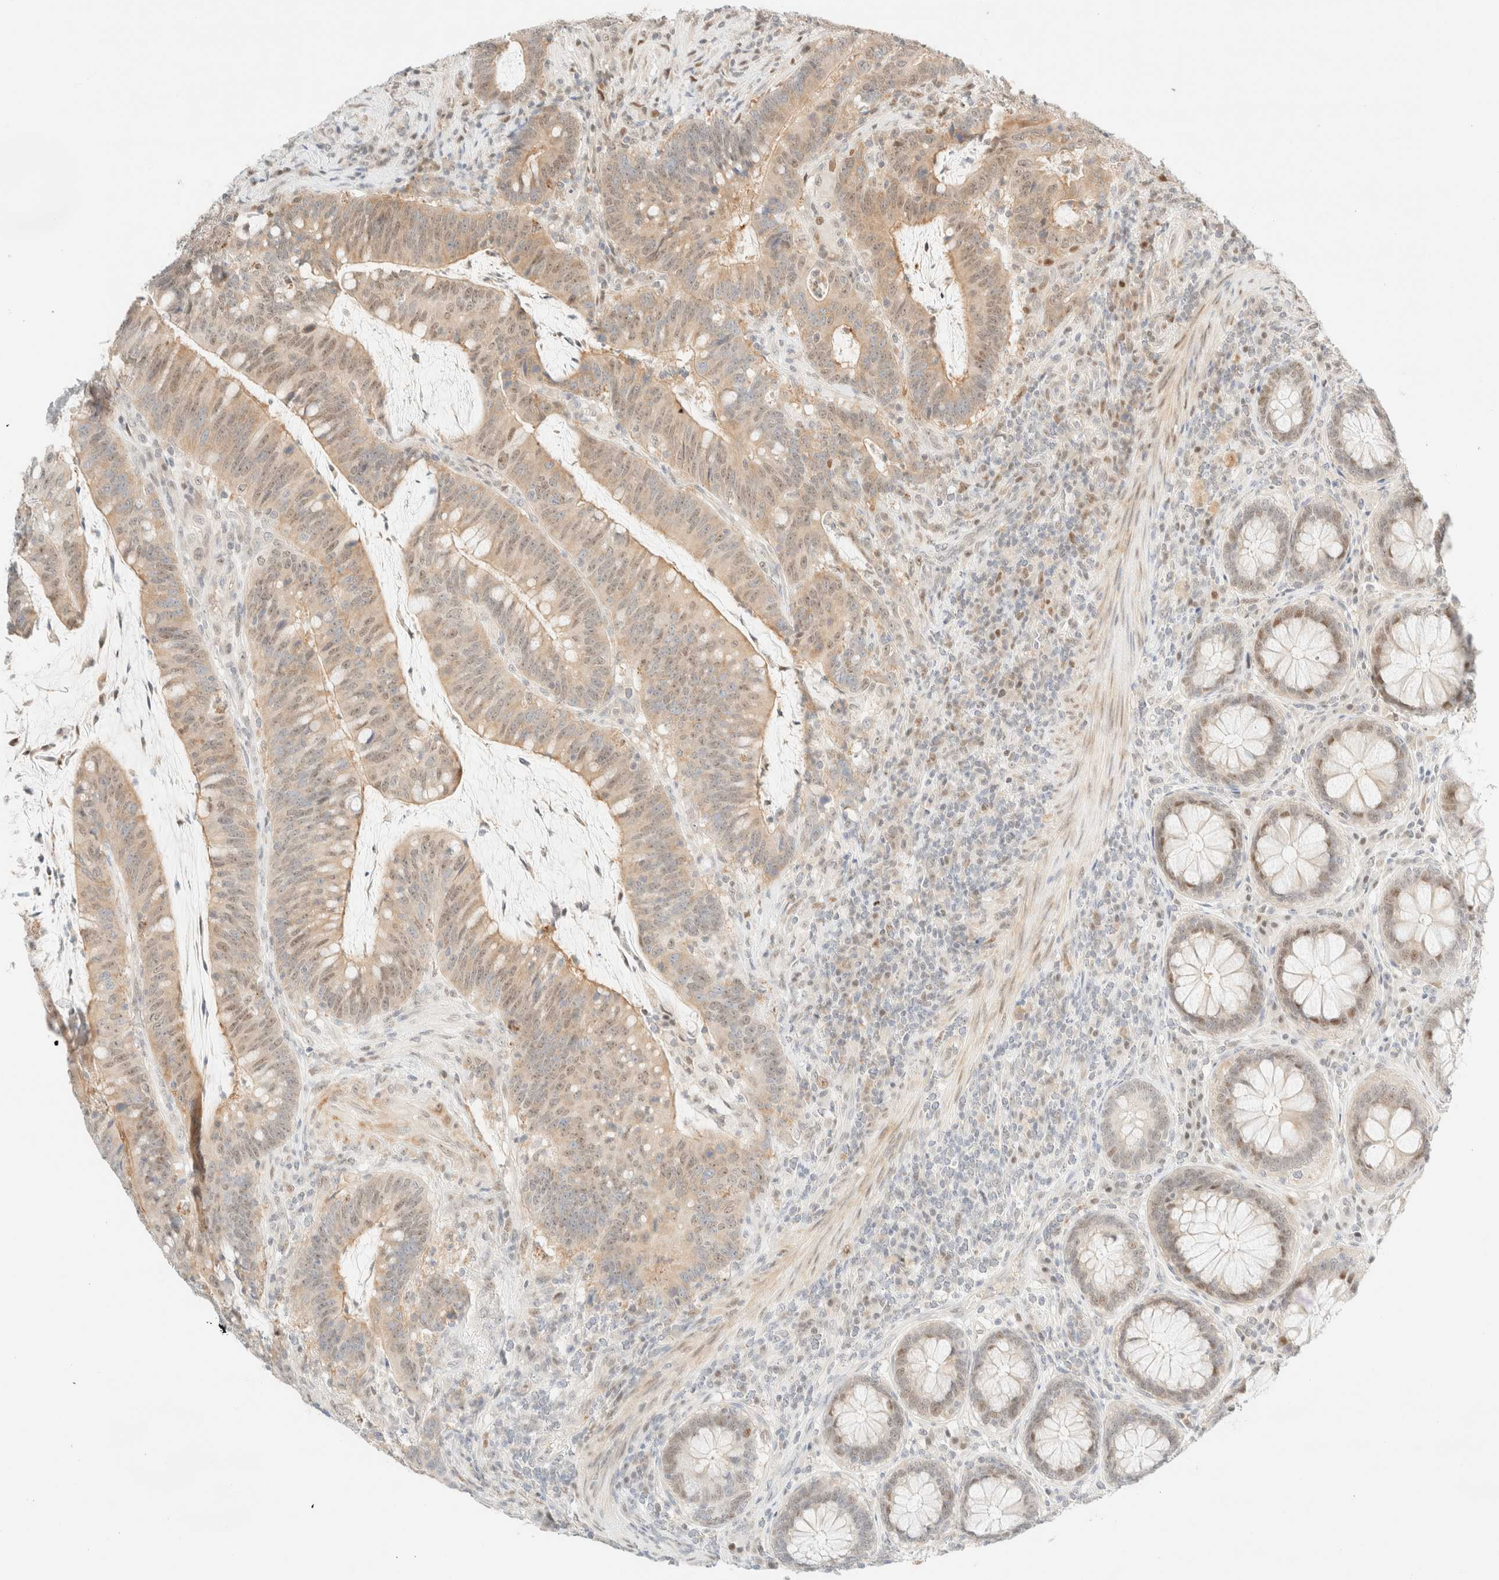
{"staining": {"intensity": "weak", "quantity": ">75%", "location": "cytoplasmic/membranous,nuclear"}, "tissue": "colorectal cancer", "cell_type": "Tumor cells", "image_type": "cancer", "snomed": [{"axis": "morphology", "description": "Adenocarcinoma, NOS"}, {"axis": "topography", "description": "Colon"}], "caption": "A micrograph showing weak cytoplasmic/membranous and nuclear positivity in about >75% of tumor cells in colorectal adenocarcinoma, as visualized by brown immunohistochemical staining.", "gene": "TSR1", "patient": {"sex": "female", "age": 66}}